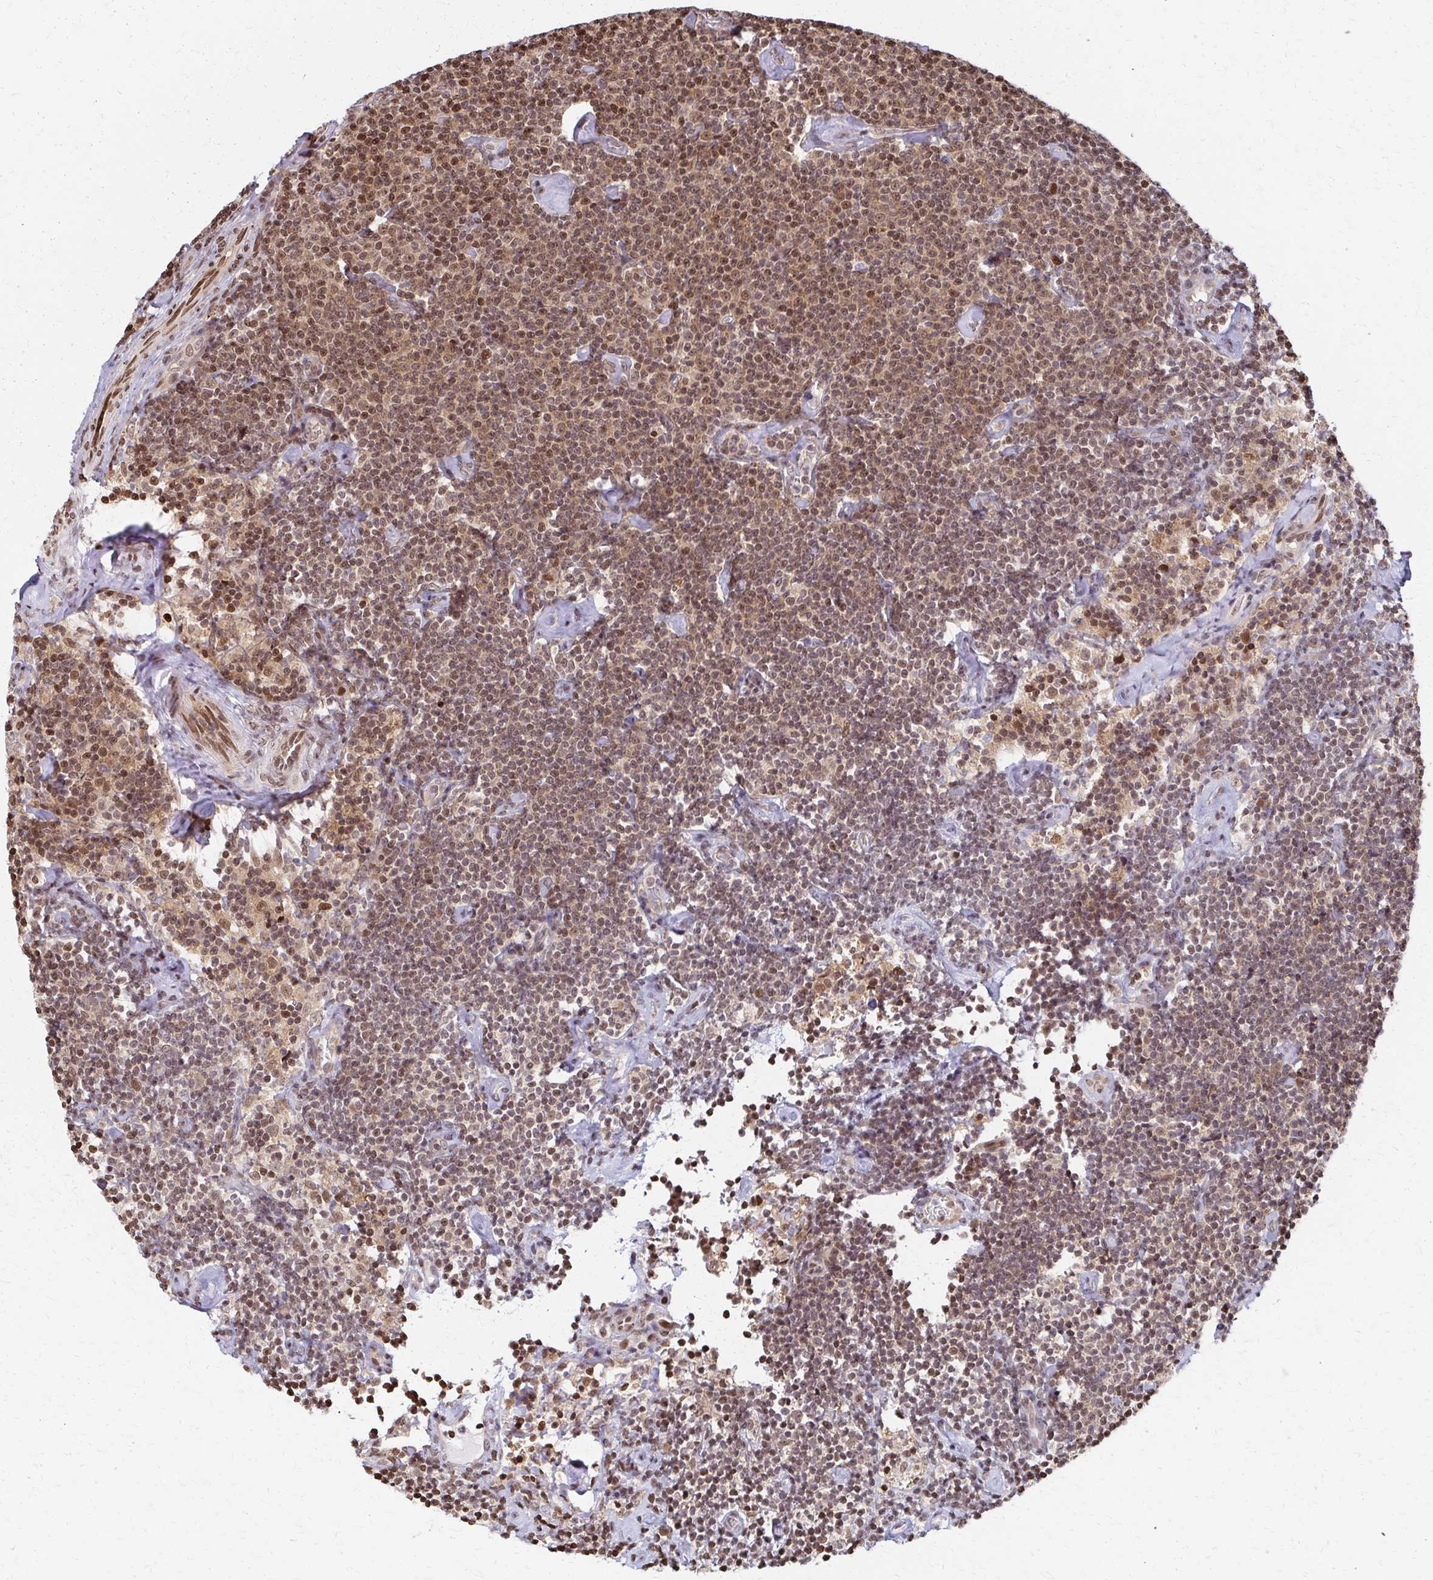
{"staining": {"intensity": "weak", "quantity": "25%-75%", "location": "nuclear"}, "tissue": "lymphoma", "cell_type": "Tumor cells", "image_type": "cancer", "snomed": [{"axis": "morphology", "description": "Malignant lymphoma, non-Hodgkin's type, Low grade"}, {"axis": "topography", "description": "Lymph node"}], "caption": "A low amount of weak nuclear expression is appreciated in about 25%-75% of tumor cells in low-grade malignant lymphoma, non-Hodgkin's type tissue.", "gene": "PSMD7", "patient": {"sex": "male", "age": 81}}